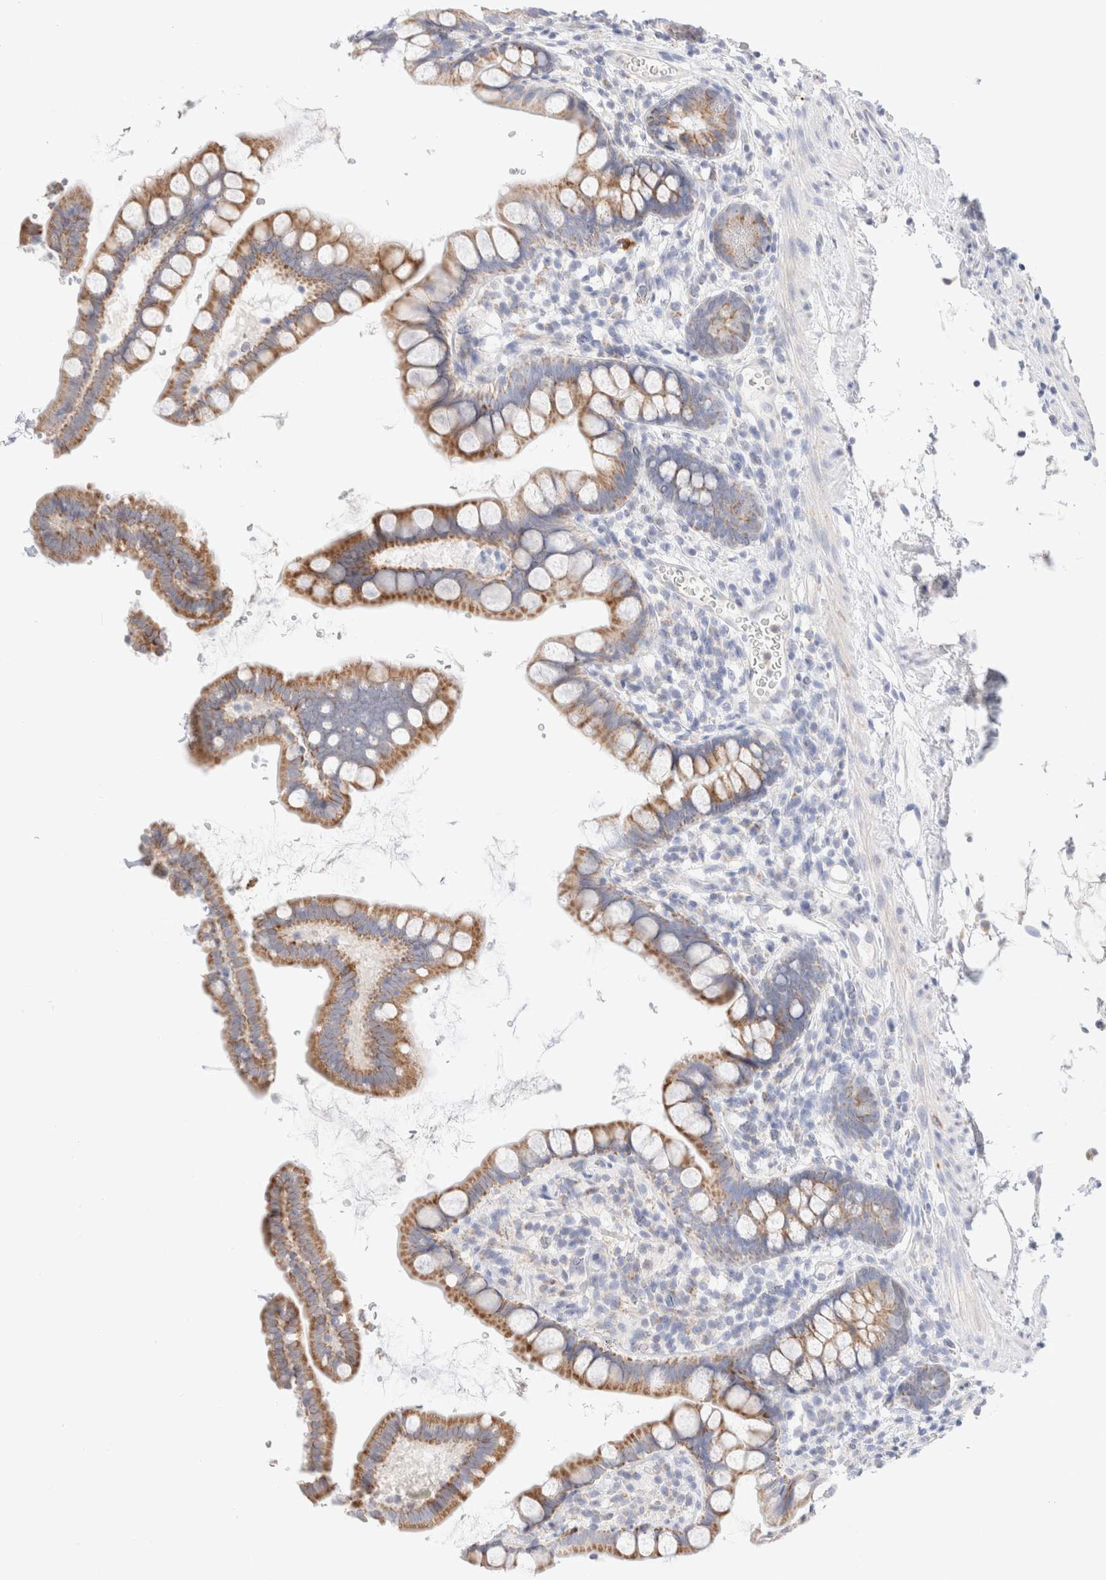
{"staining": {"intensity": "moderate", "quantity": ">75%", "location": "cytoplasmic/membranous"}, "tissue": "small intestine", "cell_type": "Glandular cells", "image_type": "normal", "snomed": [{"axis": "morphology", "description": "Normal tissue, NOS"}, {"axis": "topography", "description": "Smooth muscle"}, {"axis": "topography", "description": "Small intestine"}], "caption": "The immunohistochemical stain highlights moderate cytoplasmic/membranous staining in glandular cells of unremarkable small intestine. The staining is performed using DAB brown chromogen to label protein expression. The nuclei are counter-stained blue using hematoxylin.", "gene": "ATP6V1C1", "patient": {"sex": "female", "age": 84}}